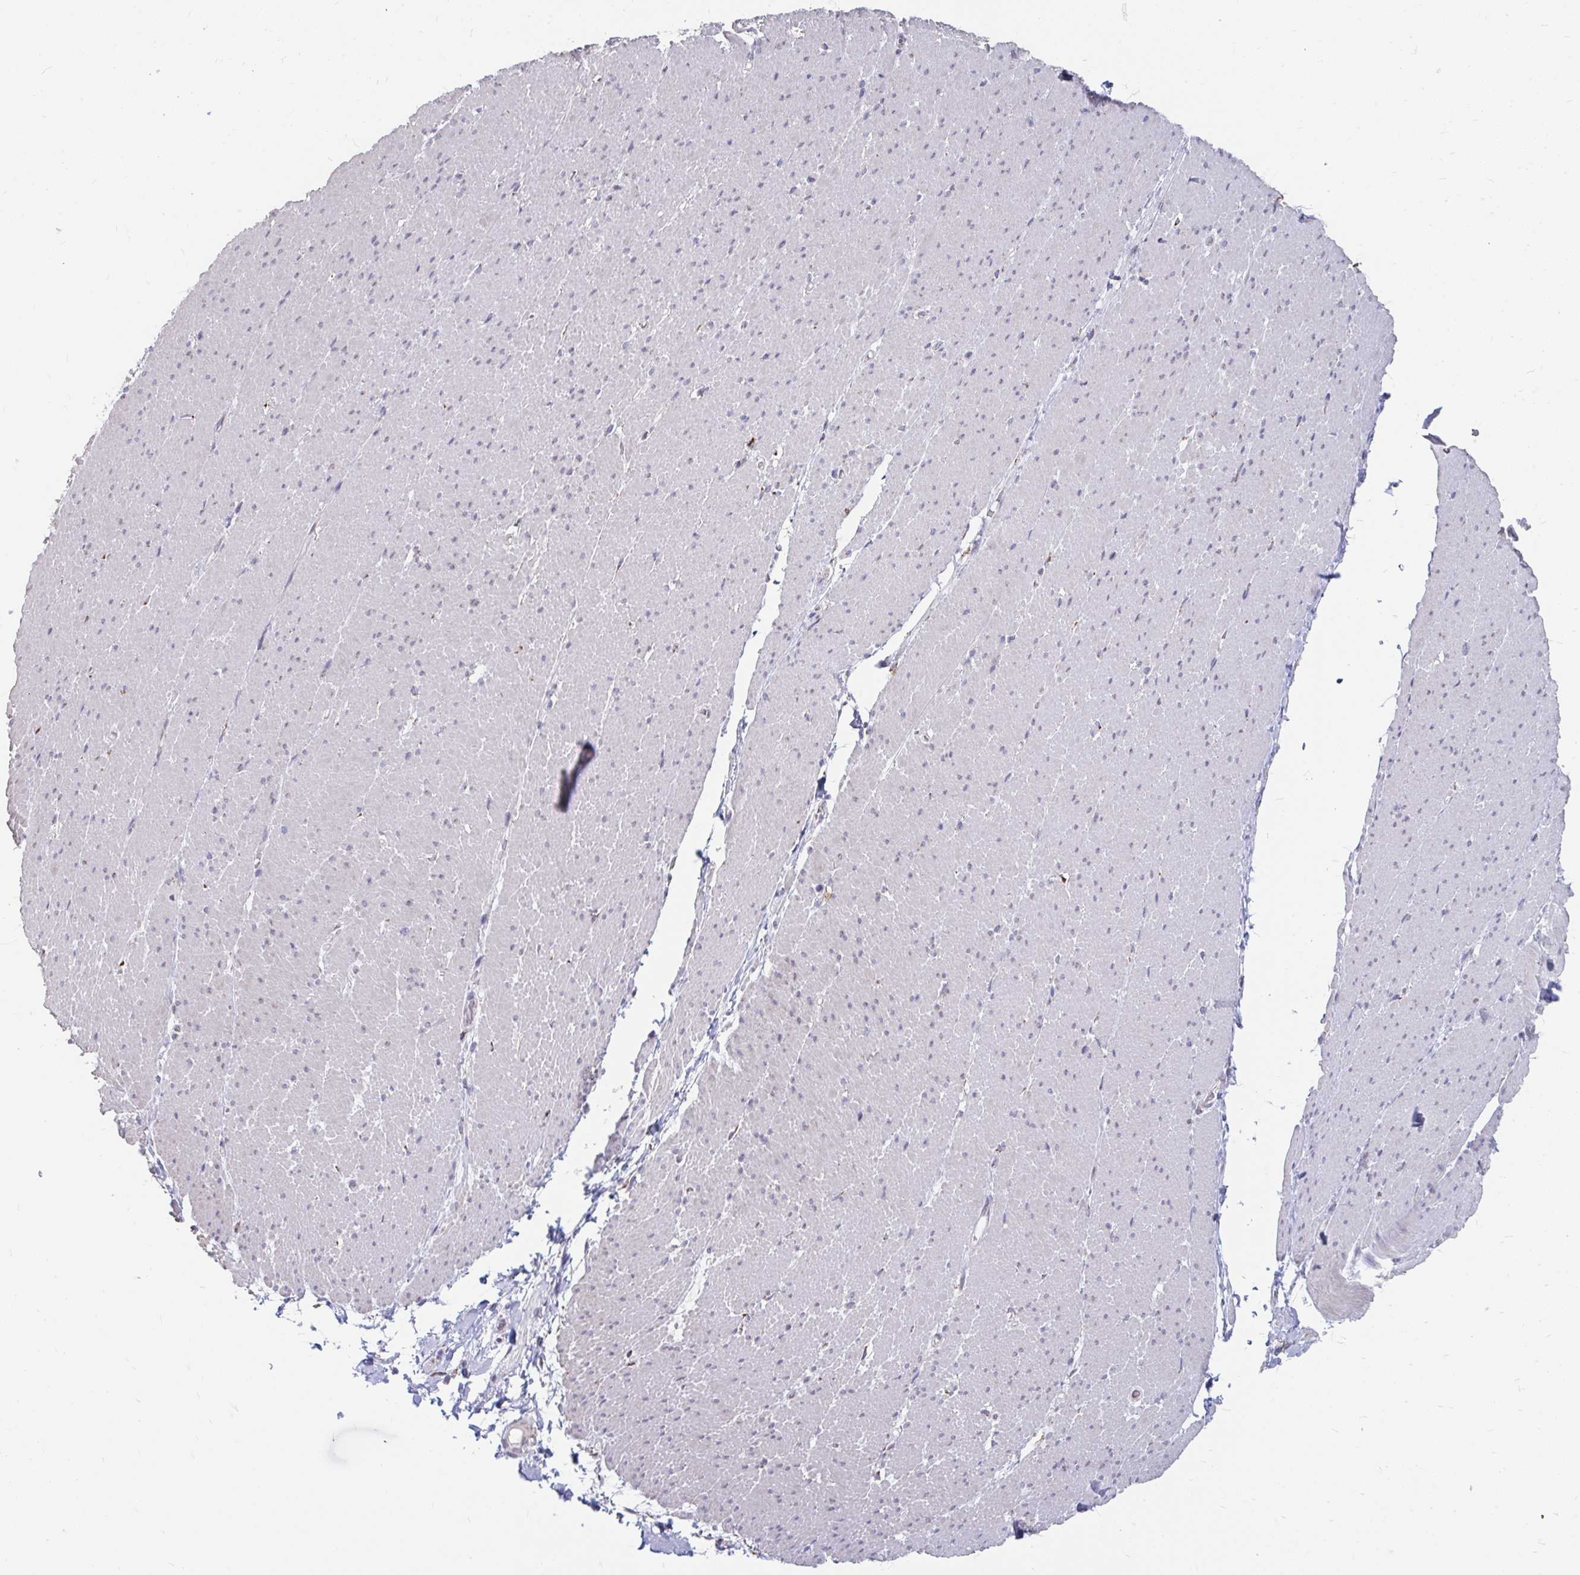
{"staining": {"intensity": "negative", "quantity": "none", "location": "none"}, "tissue": "smooth muscle", "cell_type": "Smooth muscle cells", "image_type": "normal", "snomed": [{"axis": "morphology", "description": "Normal tissue, NOS"}, {"axis": "topography", "description": "Smooth muscle"}, {"axis": "topography", "description": "Rectum"}], "caption": "There is no significant expression in smooth muscle cells of smooth muscle. (DAB (3,3'-diaminobenzidine) immunohistochemistry visualized using brightfield microscopy, high magnification).", "gene": "PABIR3", "patient": {"sex": "male", "age": 53}}